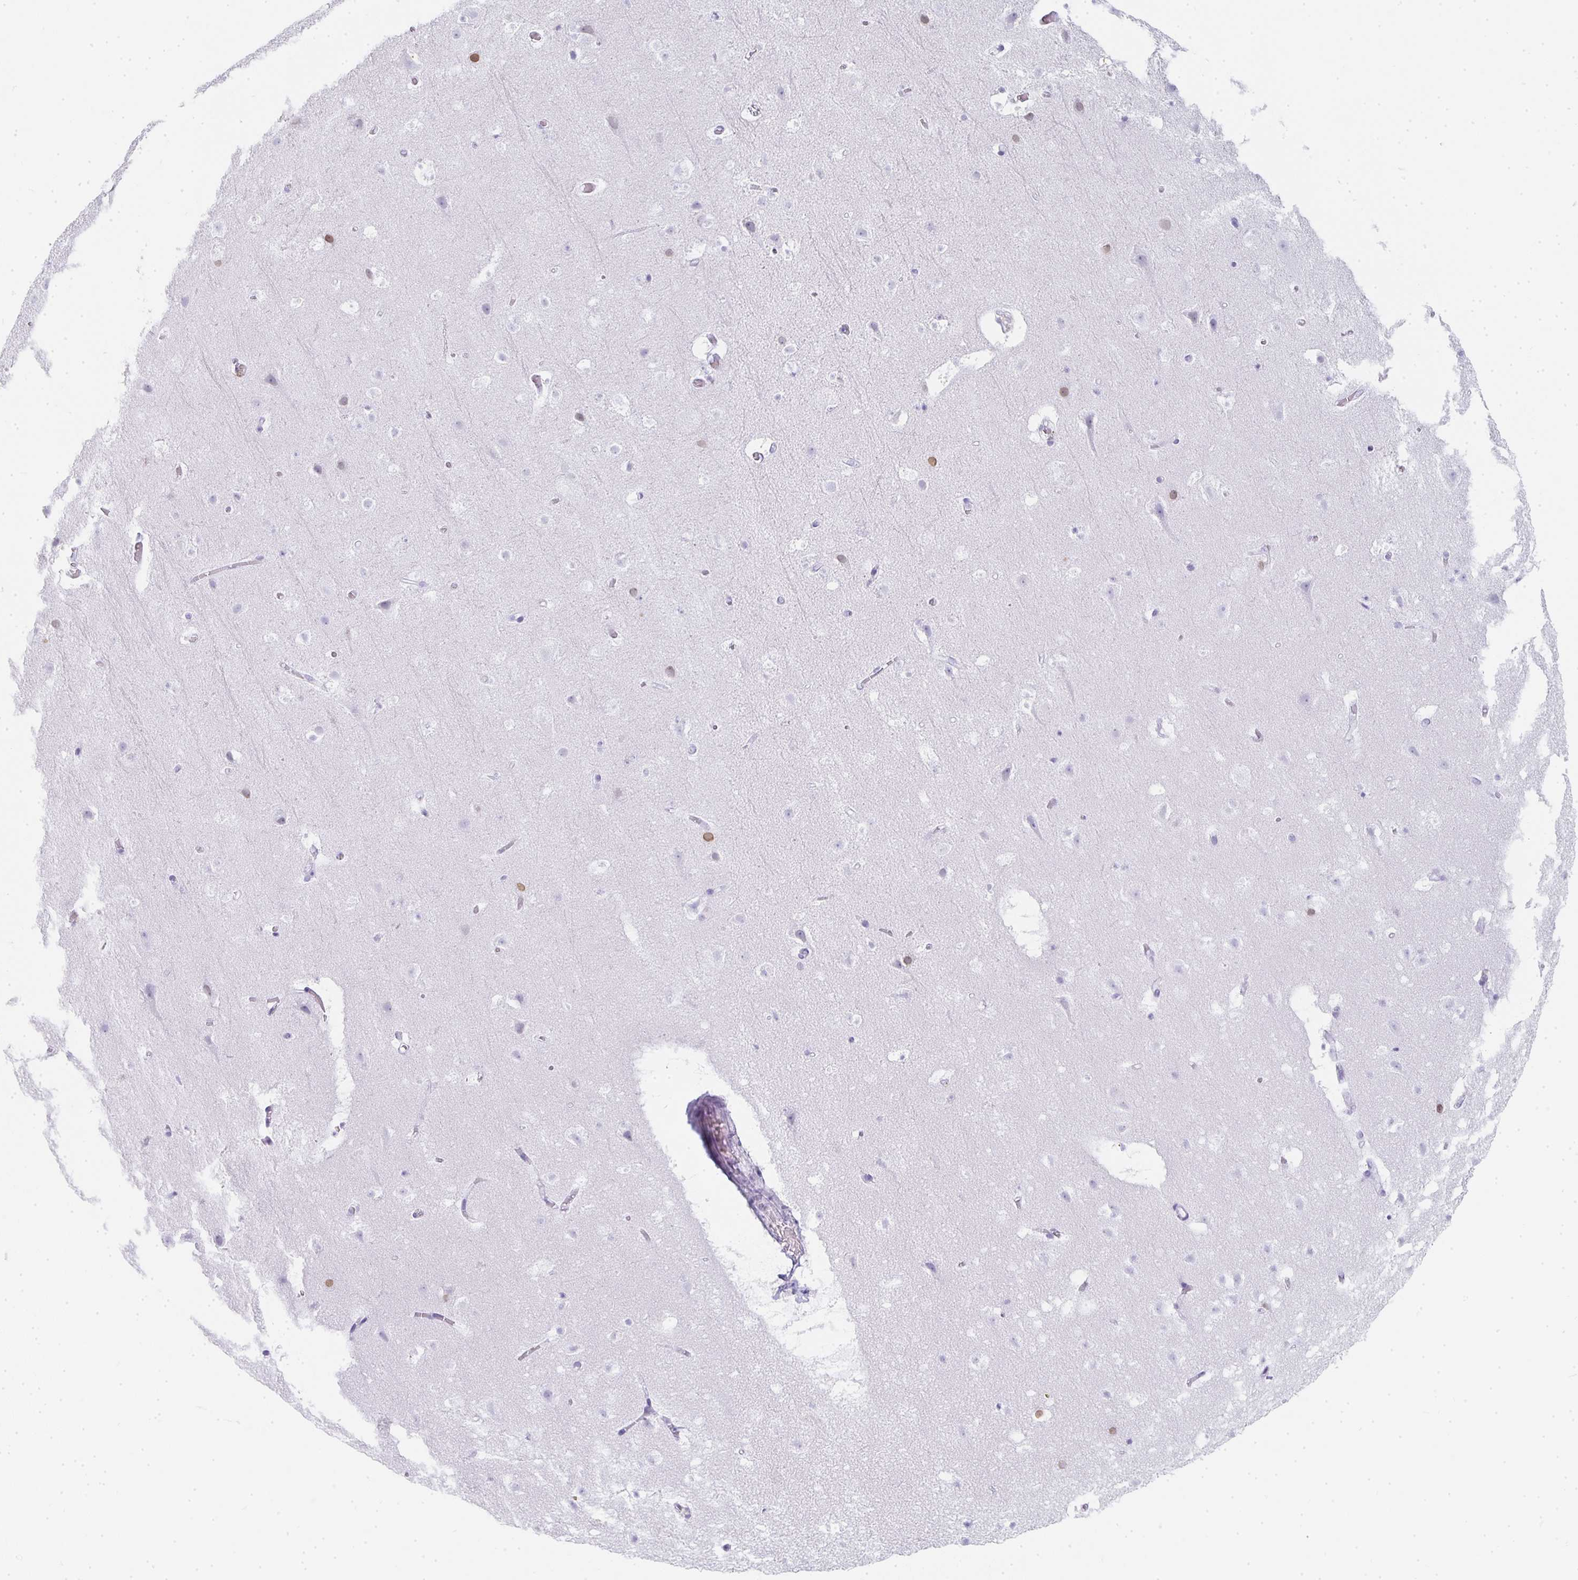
{"staining": {"intensity": "negative", "quantity": "none", "location": "none"}, "tissue": "cerebral cortex", "cell_type": "Endothelial cells", "image_type": "normal", "snomed": [{"axis": "morphology", "description": "Normal tissue, NOS"}, {"axis": "topography", "description": "Cerebral cortex"}], "caption": "Endothelial cells are negative for protein expression in benign human cerebral cortex. The staining was performed using DAB to visualize the protein expression in brown, while the nuclei were stained in blue with hematoxylin (Magnification: 20x).", "gene": "TPSD1", "patient": {"sex": "female", "age": 42}}